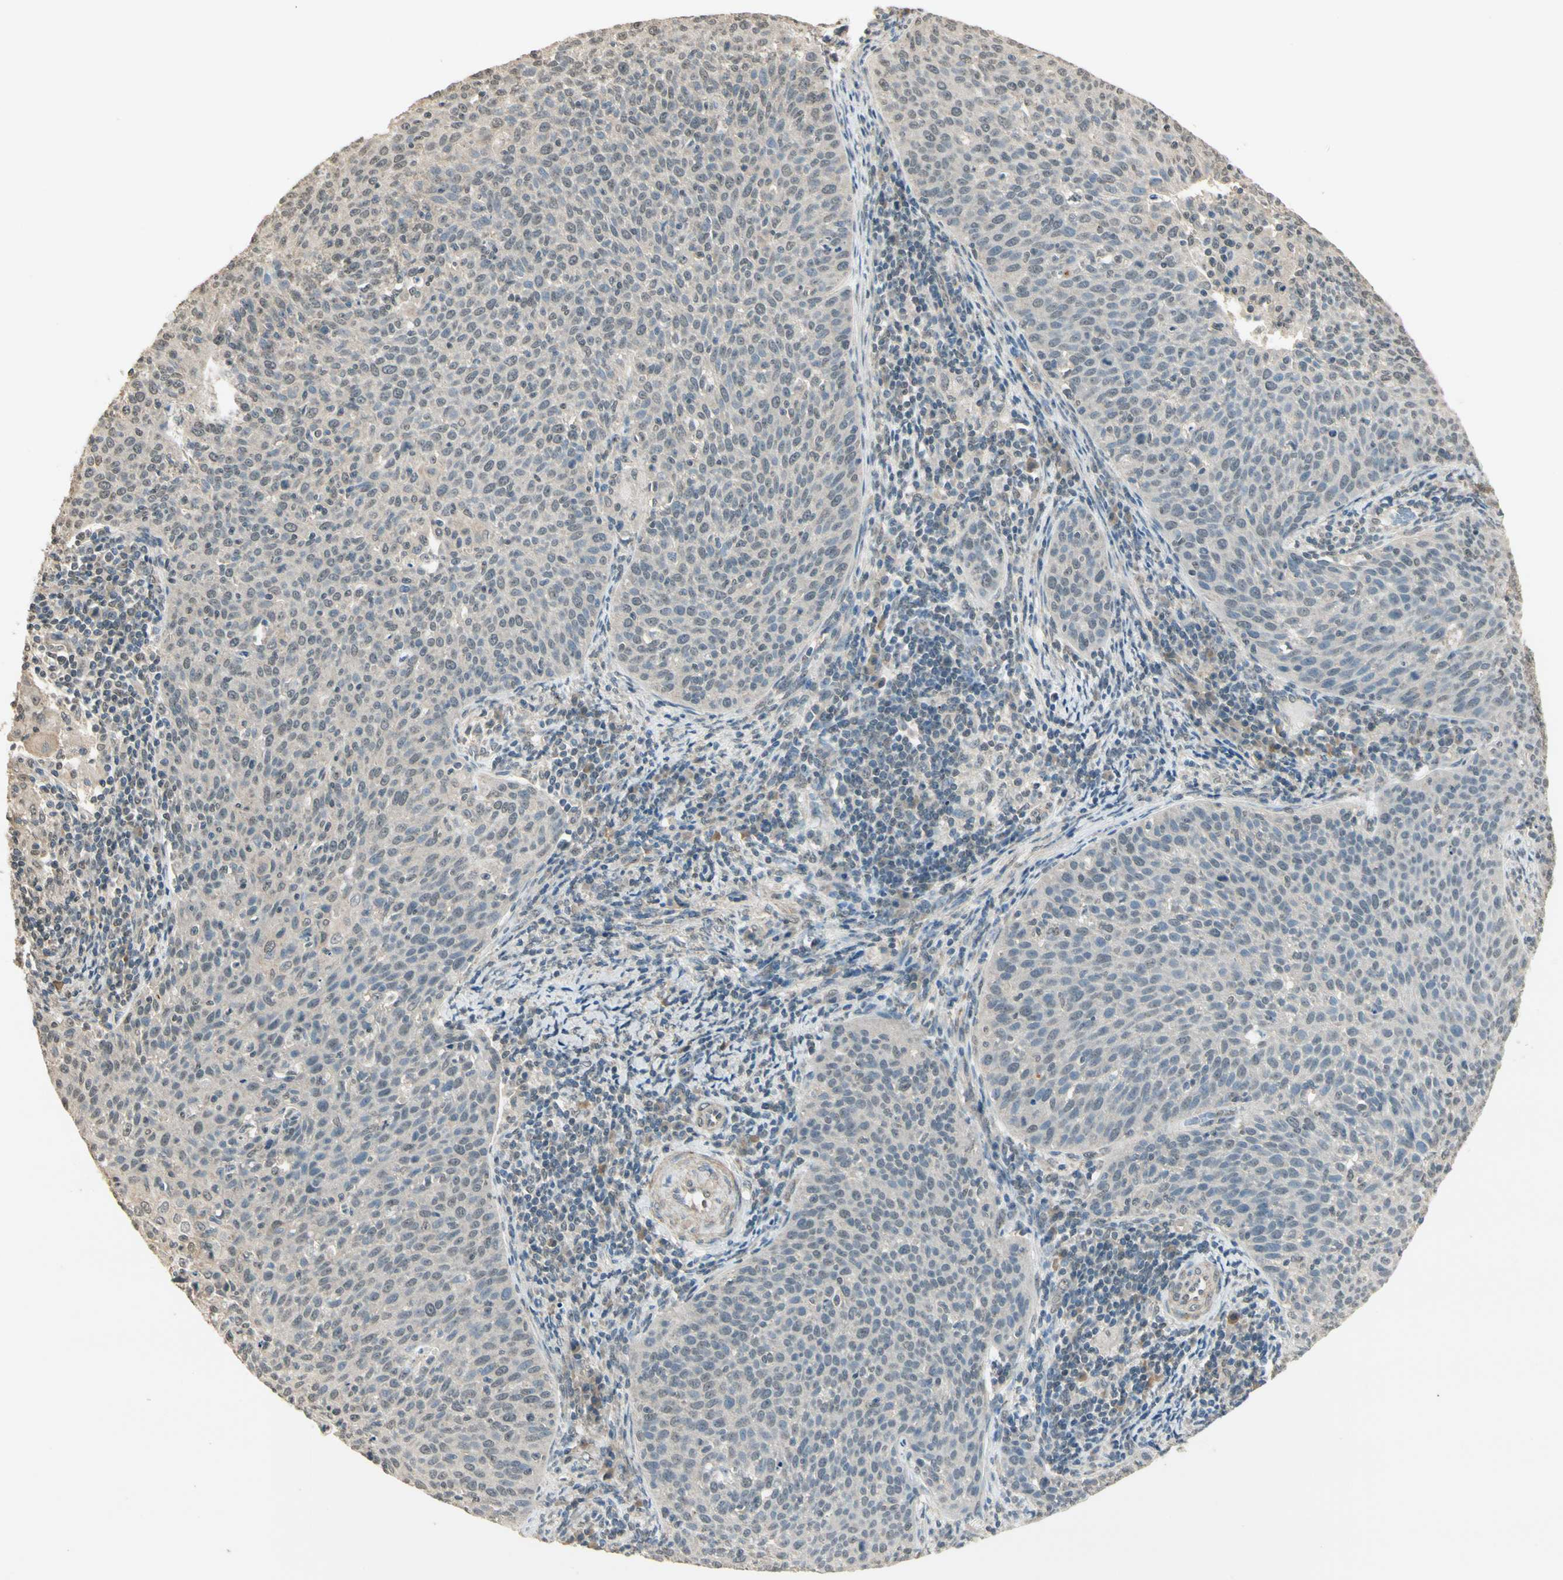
{"staining": {"intensity": "weak", "quantity": "<25%", "location": "nuclear"}, "tissue": "cervical cancer", "cell_type": "Tumor cells", "image_type": "cancer", "snomed": [{"axis": "morphology", "description": "Squamous cell carcinoma, NOS"}, {"axis": "topography", "description": "Cervix"}], "caption": "Immunohistochemistry micrograph of human cervical cancer (squamous cell carcinoma) stained for a protein (brown), which shows no staining in tumor cells.", "gene": "SGCA", "patient": {"sex": "female", "age": 38}}